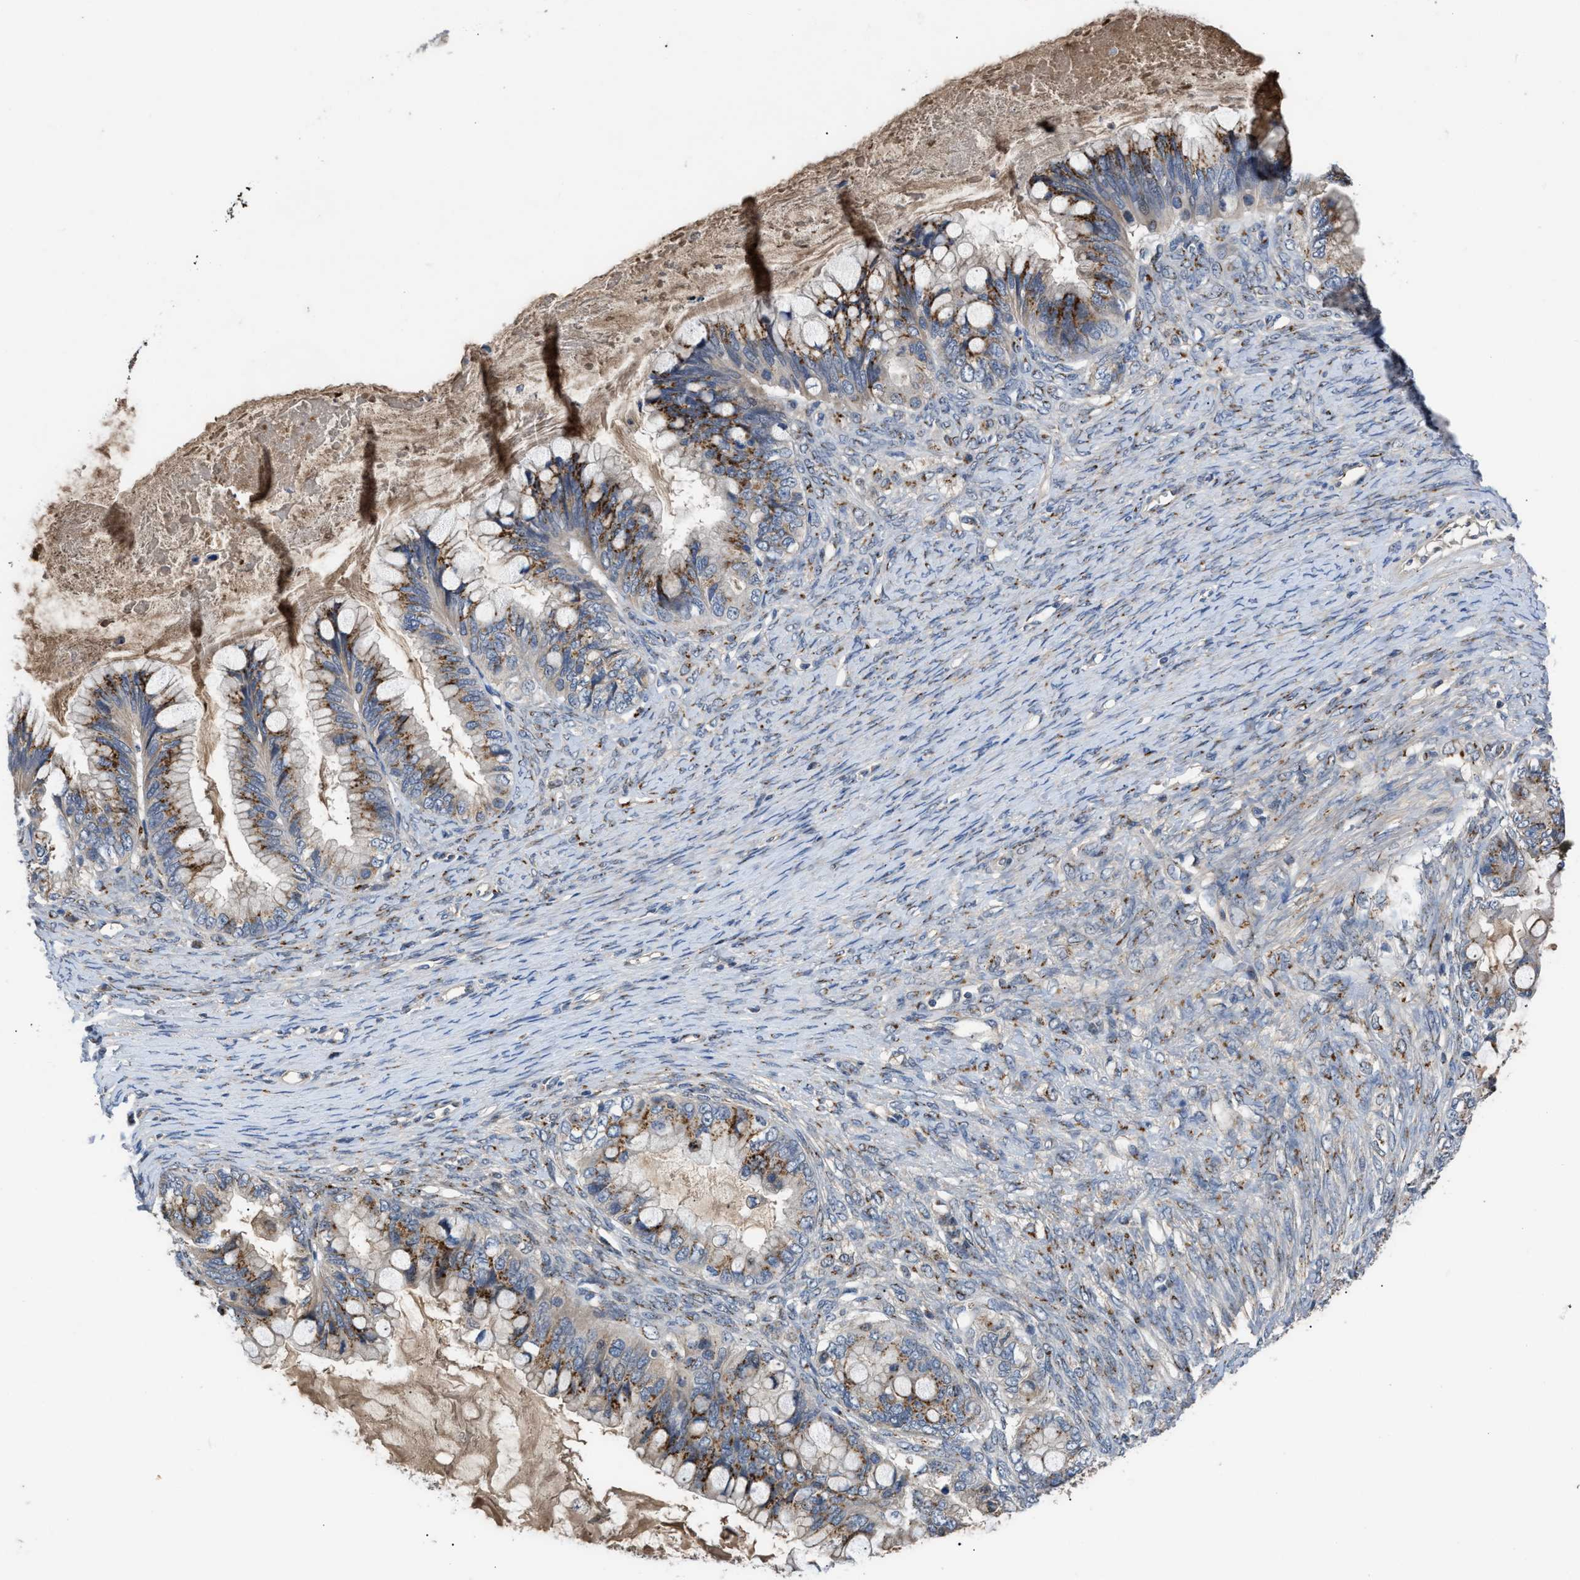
{"staining": {"intensity": "moderate", "quantity": "25%-75%", "location": "cytoplasmic/membranous"}, "tissue": "ovarian cancer", "cell_type": "Tumor cells", "image_type": "cancer", "snomed": [{"axis": "morphology", "description": "Cystadenocarcinoma, mucinous, NOS"}, {"axis": "topography", "description": "Ovary"}], "caption": "Immunohistochemistry (IHC) staining of ovarian cancer, which reveals medium levels of moderate cytoplasmic/membranous expression in about 25%-75% of tumor cells indicating moderate cytoplasmic/membranous protein expression. The staining was performed using DAB (brown) for protein detection and nuclei were counterstained in hematoxylin (blue).", "gene": "SIK2", "patient": {"sex": "female", "age": 80}}